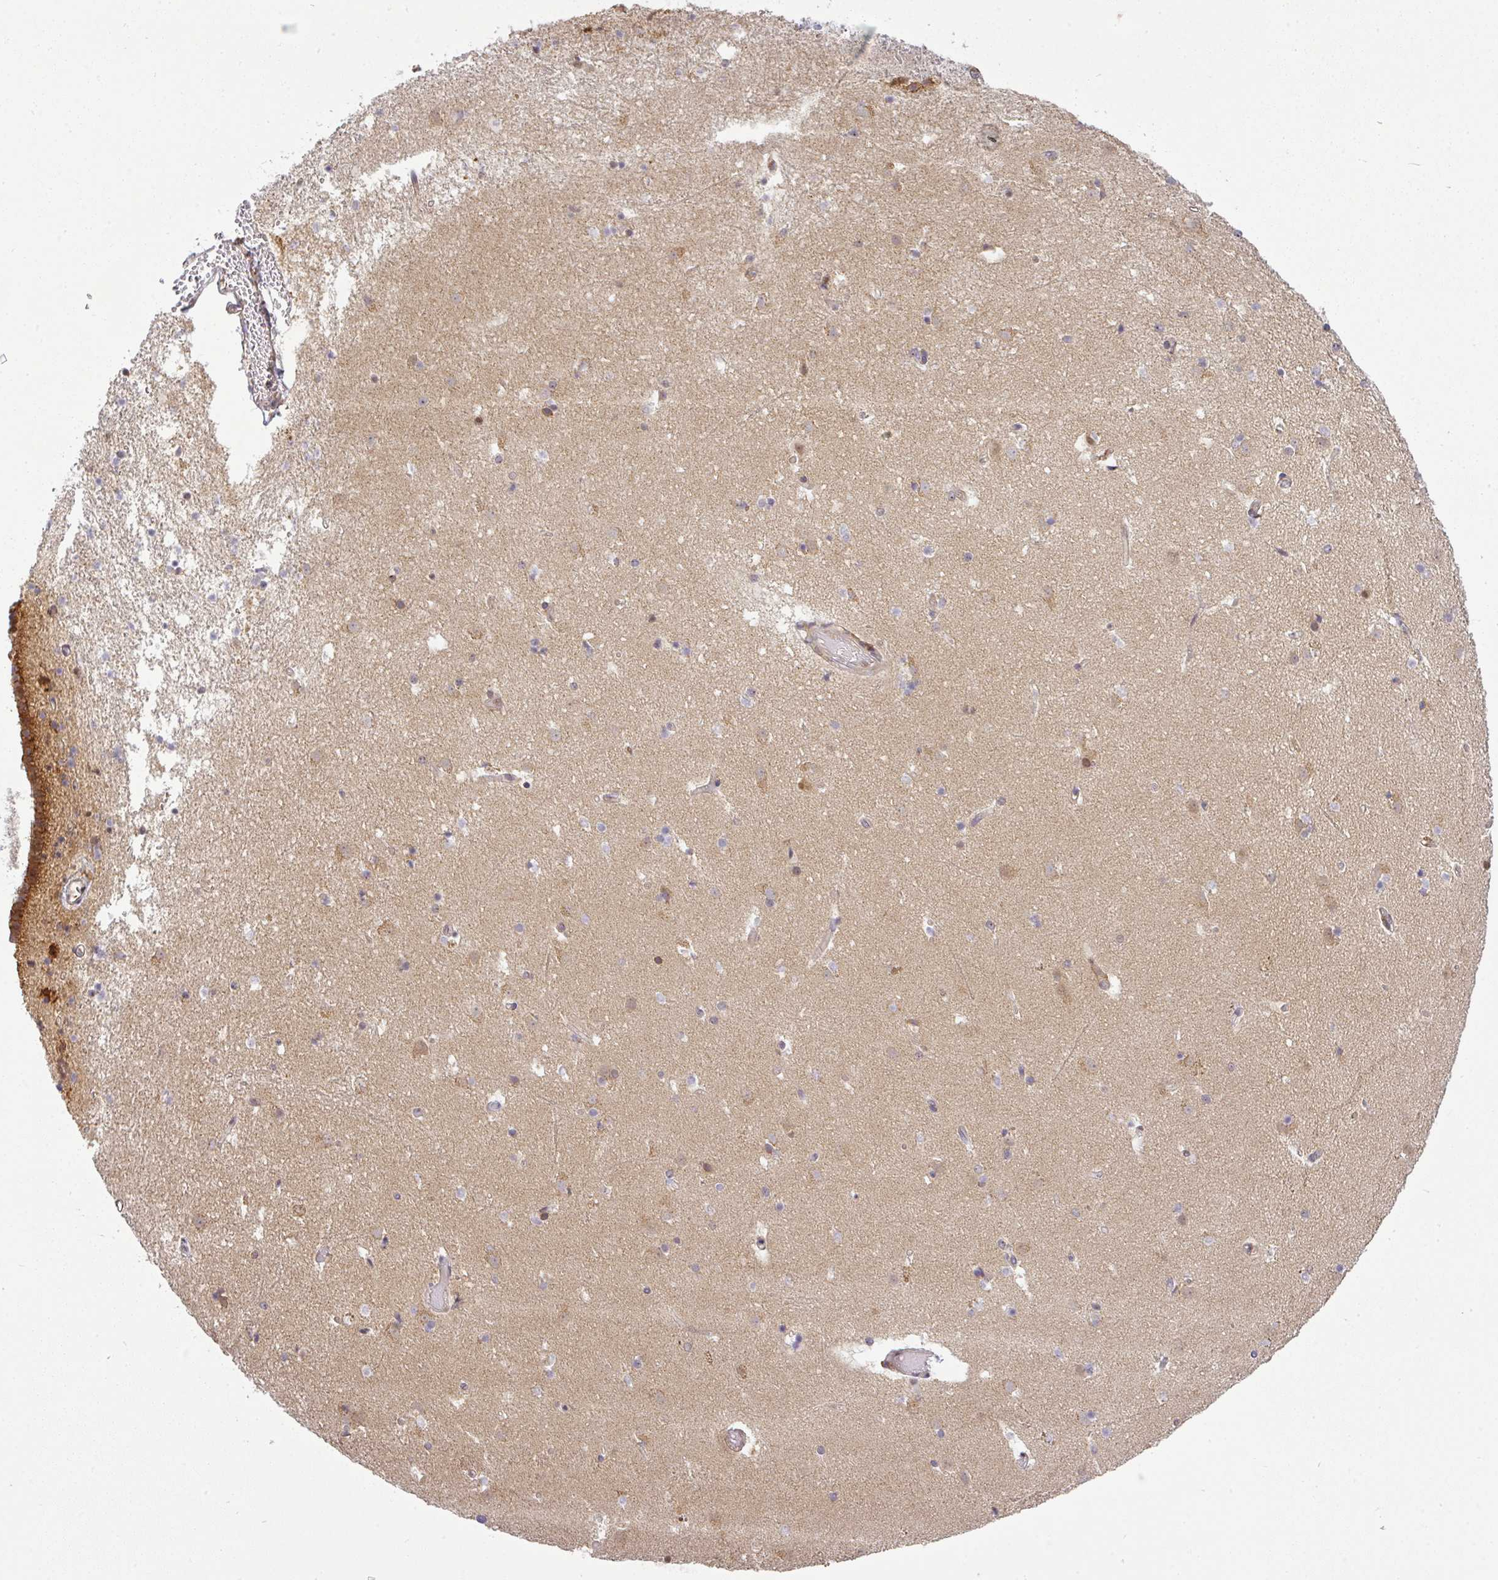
{"staining": {"intensity": "negative", "quantity": "none", "location": "none"}, "tissue": "caudate", "cell_type": "Glial cells", "image_type": "normal", "snomed": [{"axis": "morphology", "description": "Normal tissue, NOS"}, {"axis": "topography", "description": "Lateral ventricle wall"}], "caption": "This is a micrograph of immunohistochemistry staining of benign caudate, which shows no positivity in glial cells. (IHC, brightfield microscopy, high magnification).", "gene": "FAM153A", "patient": {"sex": "male", "age": 37}}